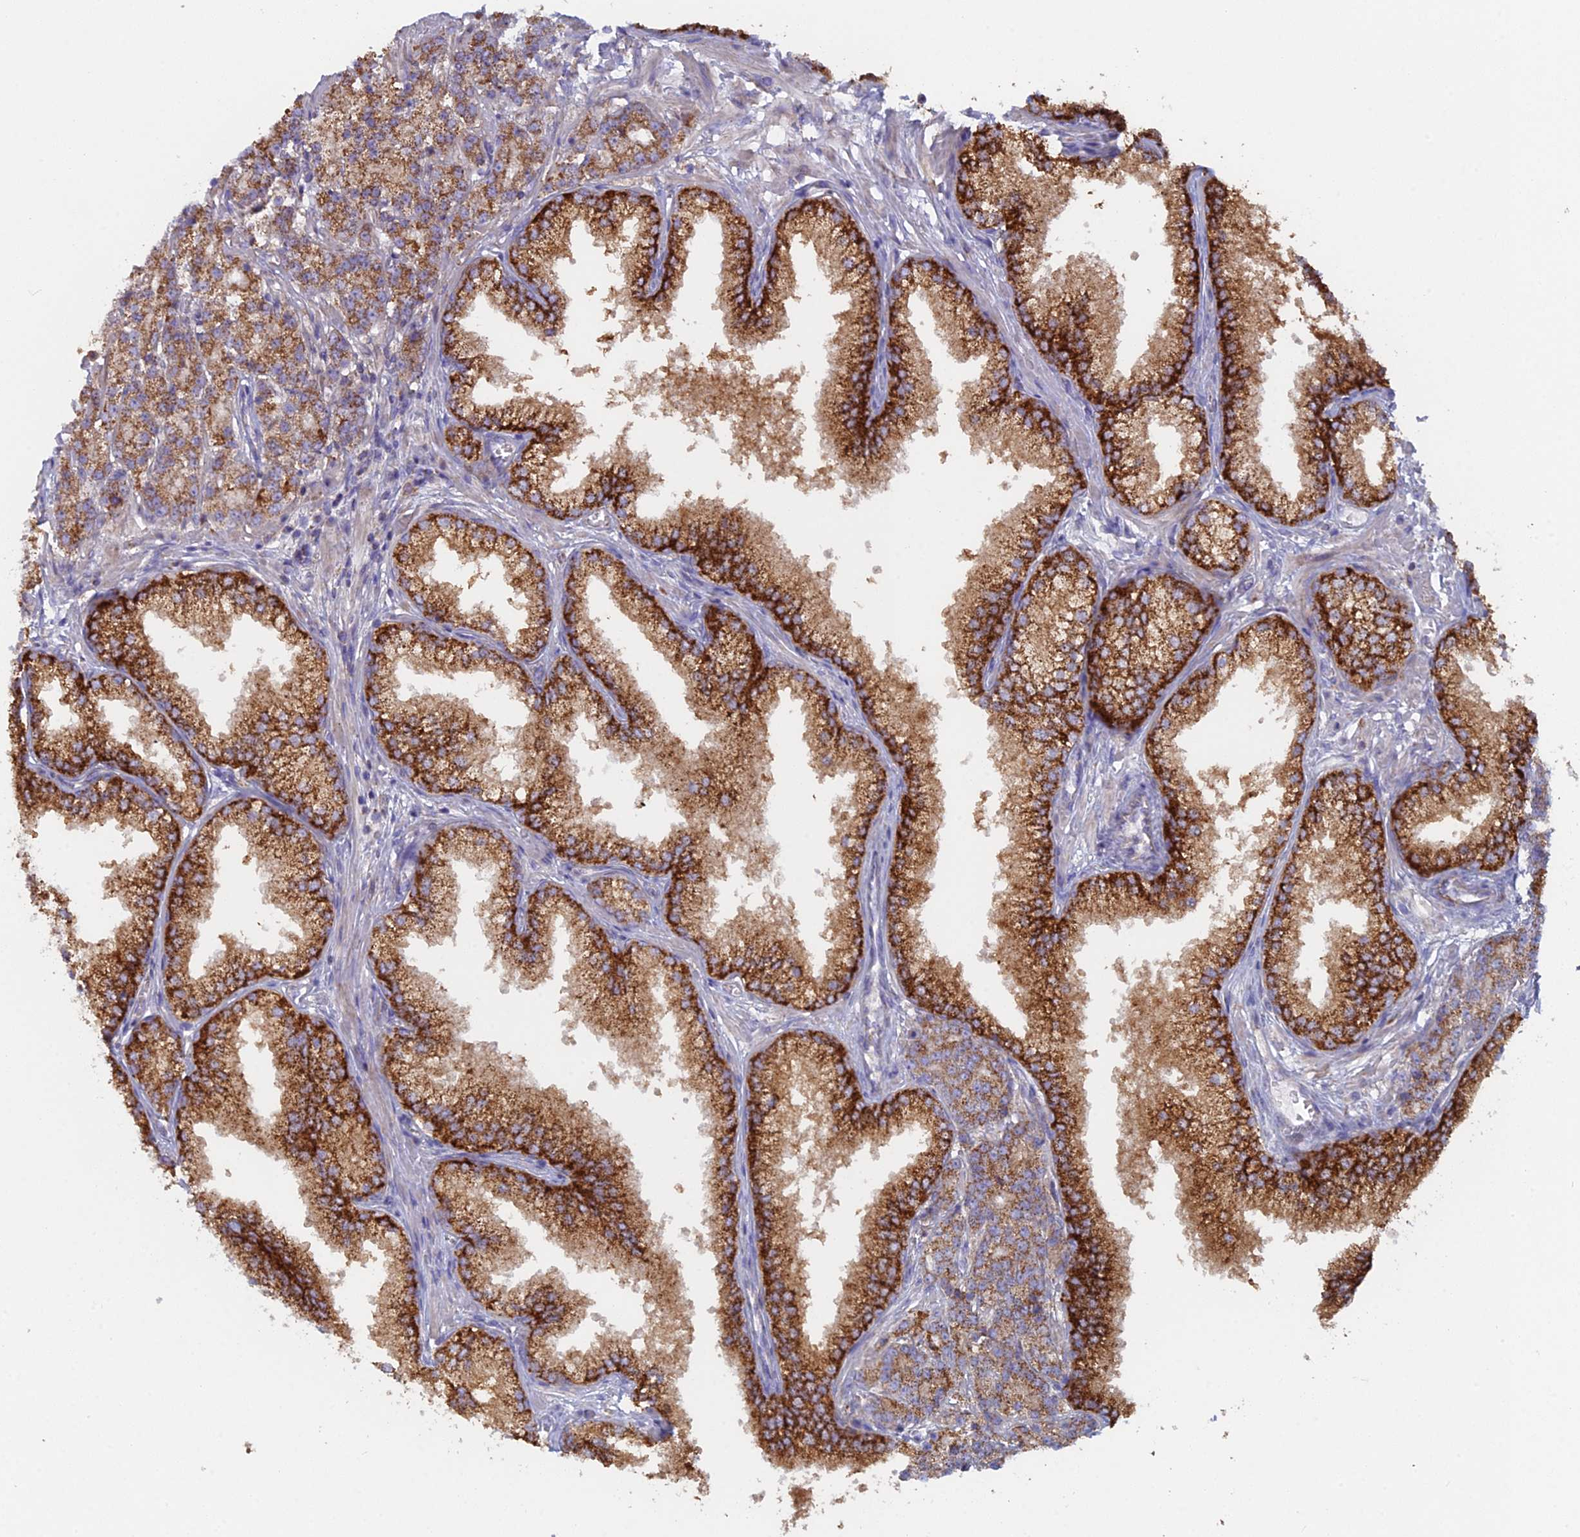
{"staining": {"intensity": "moderate", "quantity": ">75%", "location": "cytoplasmic/membranous"}, "tissue": "prostate cancer", "cell_type": "Tumor cells", "image_type": "cancer", "snomed": [{"axis": "morphology", "description": "Adenocarcinoma, High grade"}, {"axis": "topography", "description": "Prostate"}], "caption": "Tumor cells demonstrate moderate cytoplasmic/membranous positivity in approximately >75% of cells in high-grade adenocarcinoma (prostate).", "gene": "IFTAP", "patient": {"sex": "male", "age": 69}}